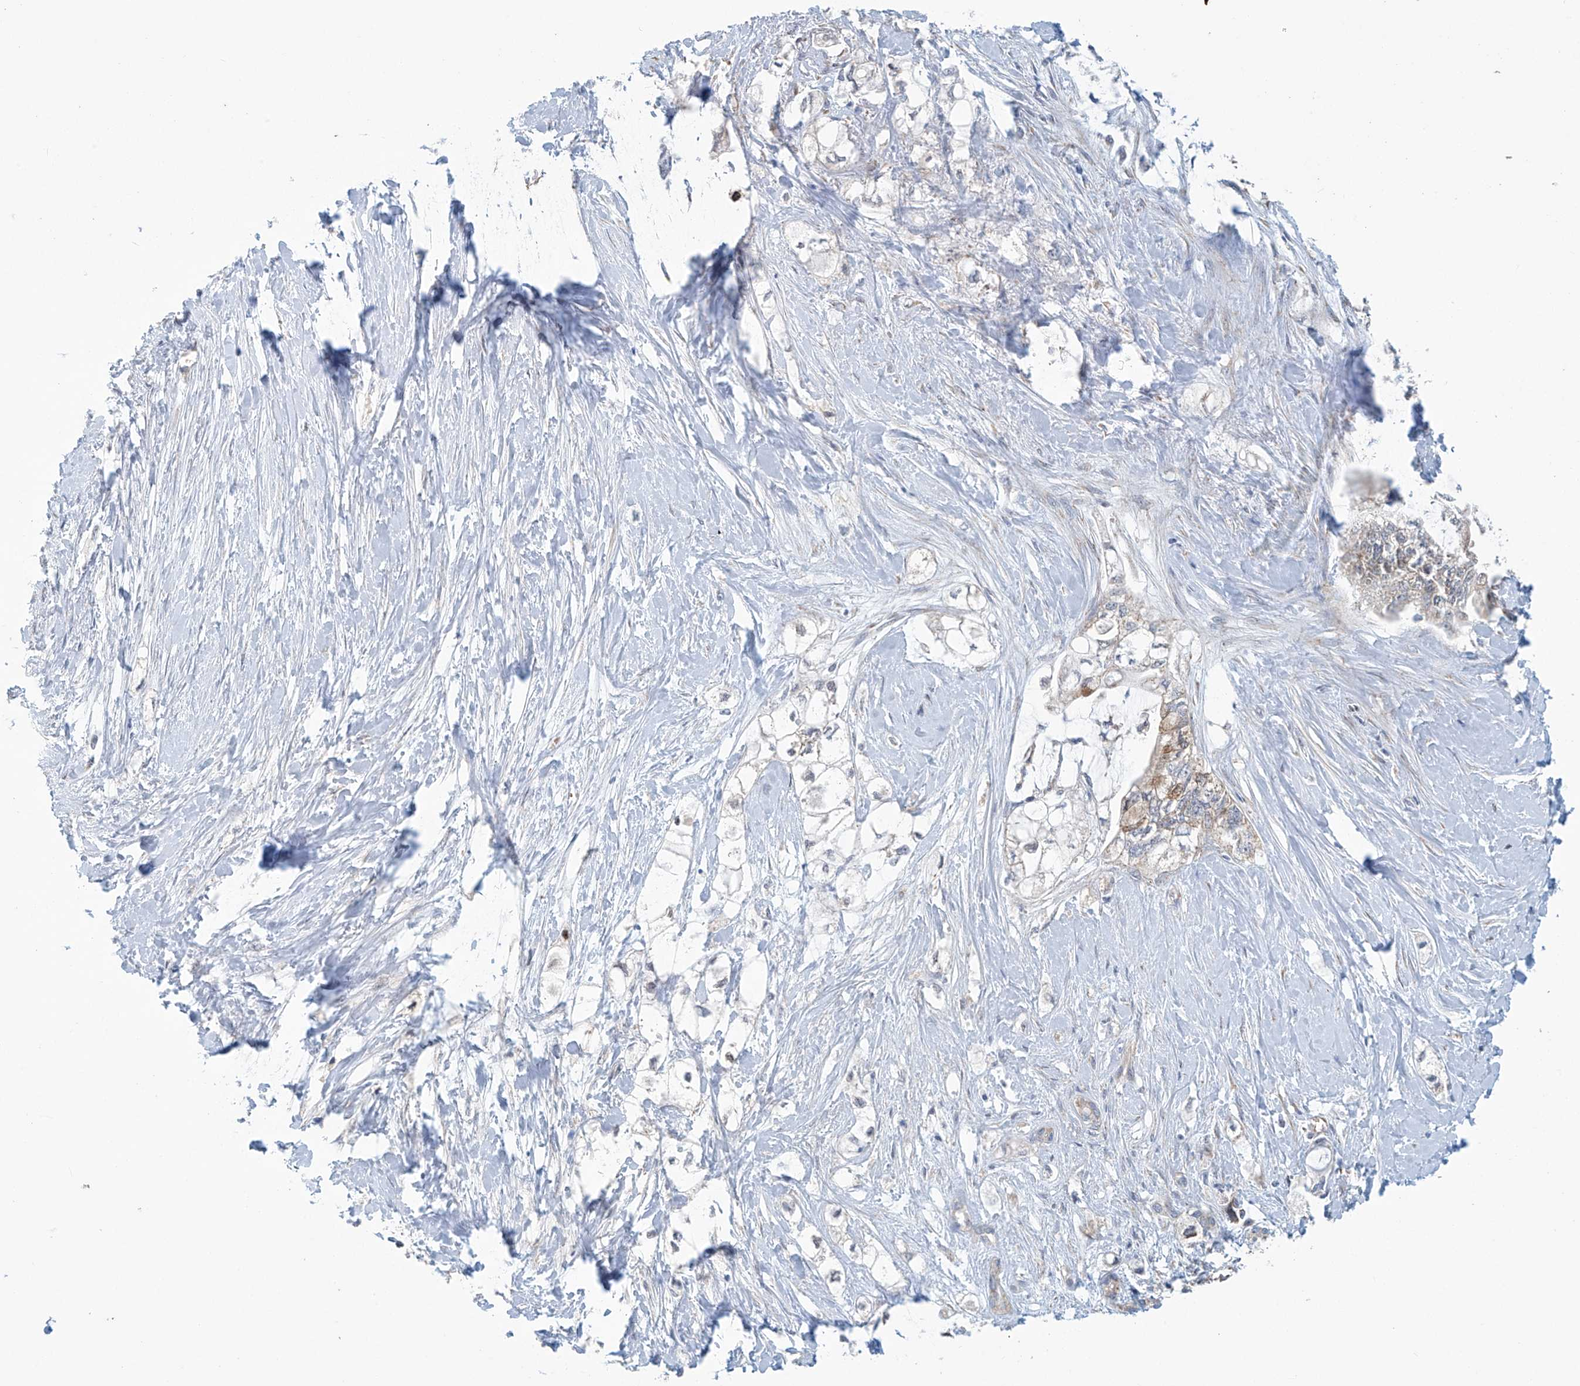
{"staining": {"intensity": "weak", "quantity": "<25%", "location": "cytoplasmic/membranous"}, "tissue": "pancreatic cancer", "cell_type": "Tumor cells", "image_type": "cancer", "snomed": [{"axis": "morphology", "description": "Adenocarcinoma, NOS"}, {"axis": "topography", "description": "Pancreas"}], "caption": "IHC histopathology image of neoplastic tissue: human pancreatic cancer (adenocarcinoma) stained with DAB (3,3'-diaminobenzidine) displays no significant protein positivity in tumor cells.", "gene": "COMMD1", "patient": {"sex": "male", "age": 70}}